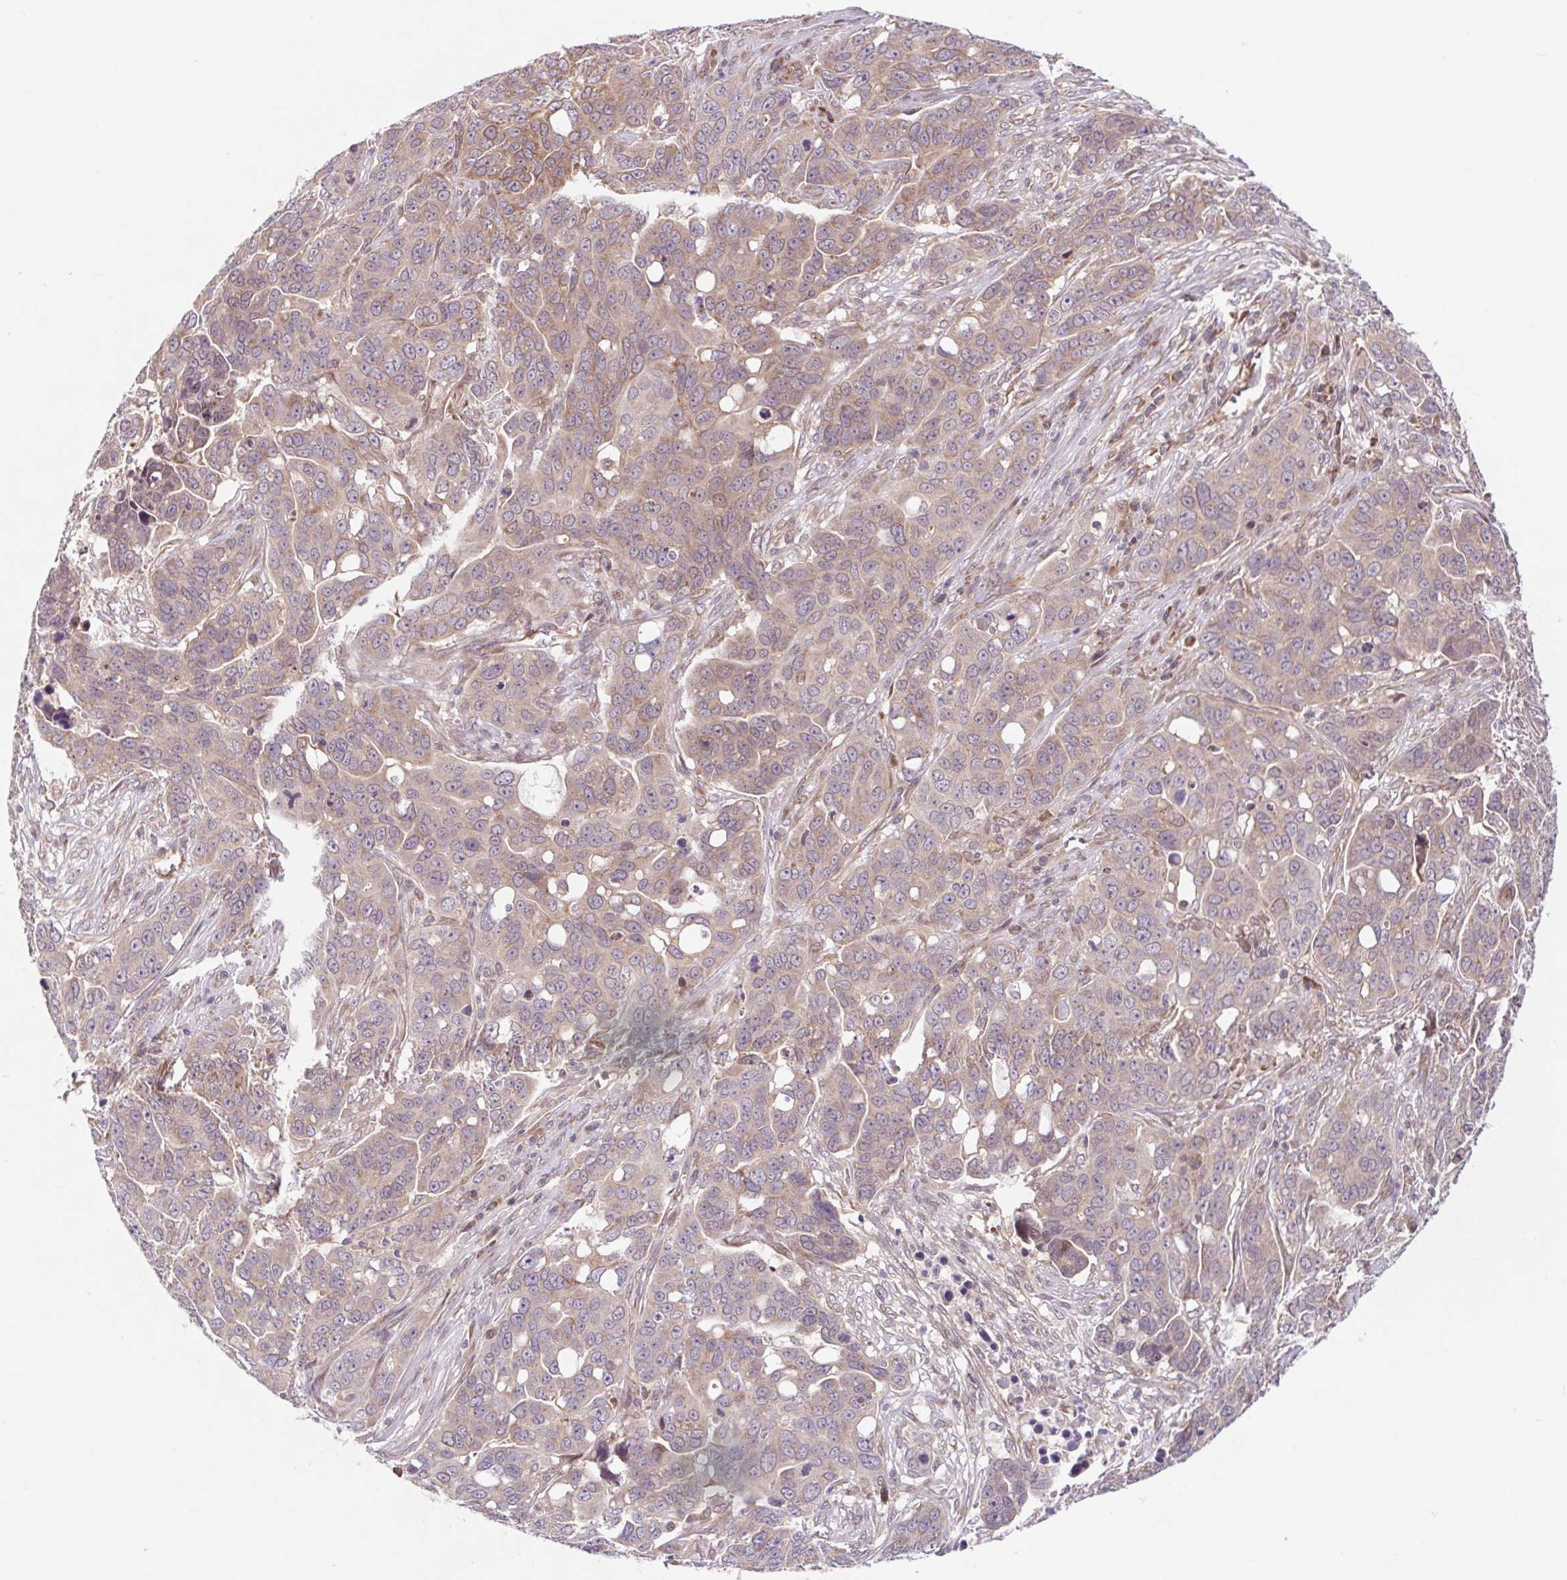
{"staining": {"intensity": "weak", "quantity": "25%-75%", "location": "cytoplasmic/membranous"}, "tissue": "ovarian cancer", "cell_type": "Tumor cells", "image_type": "cancer", "snomed": [{"axis": "morphology", "description": "Carcinoma, endometroid"}, {"axis": "topography", "description": "Ovary"}], "caption": "Protein staining of ovarian cancer (endometroid carcinoma) tissue shows weak cytoplasmic/membranous expression in about 25%-75% of tumor cells.", "gene": "HFE", "patient": {"sex": "female", "age": 78}}